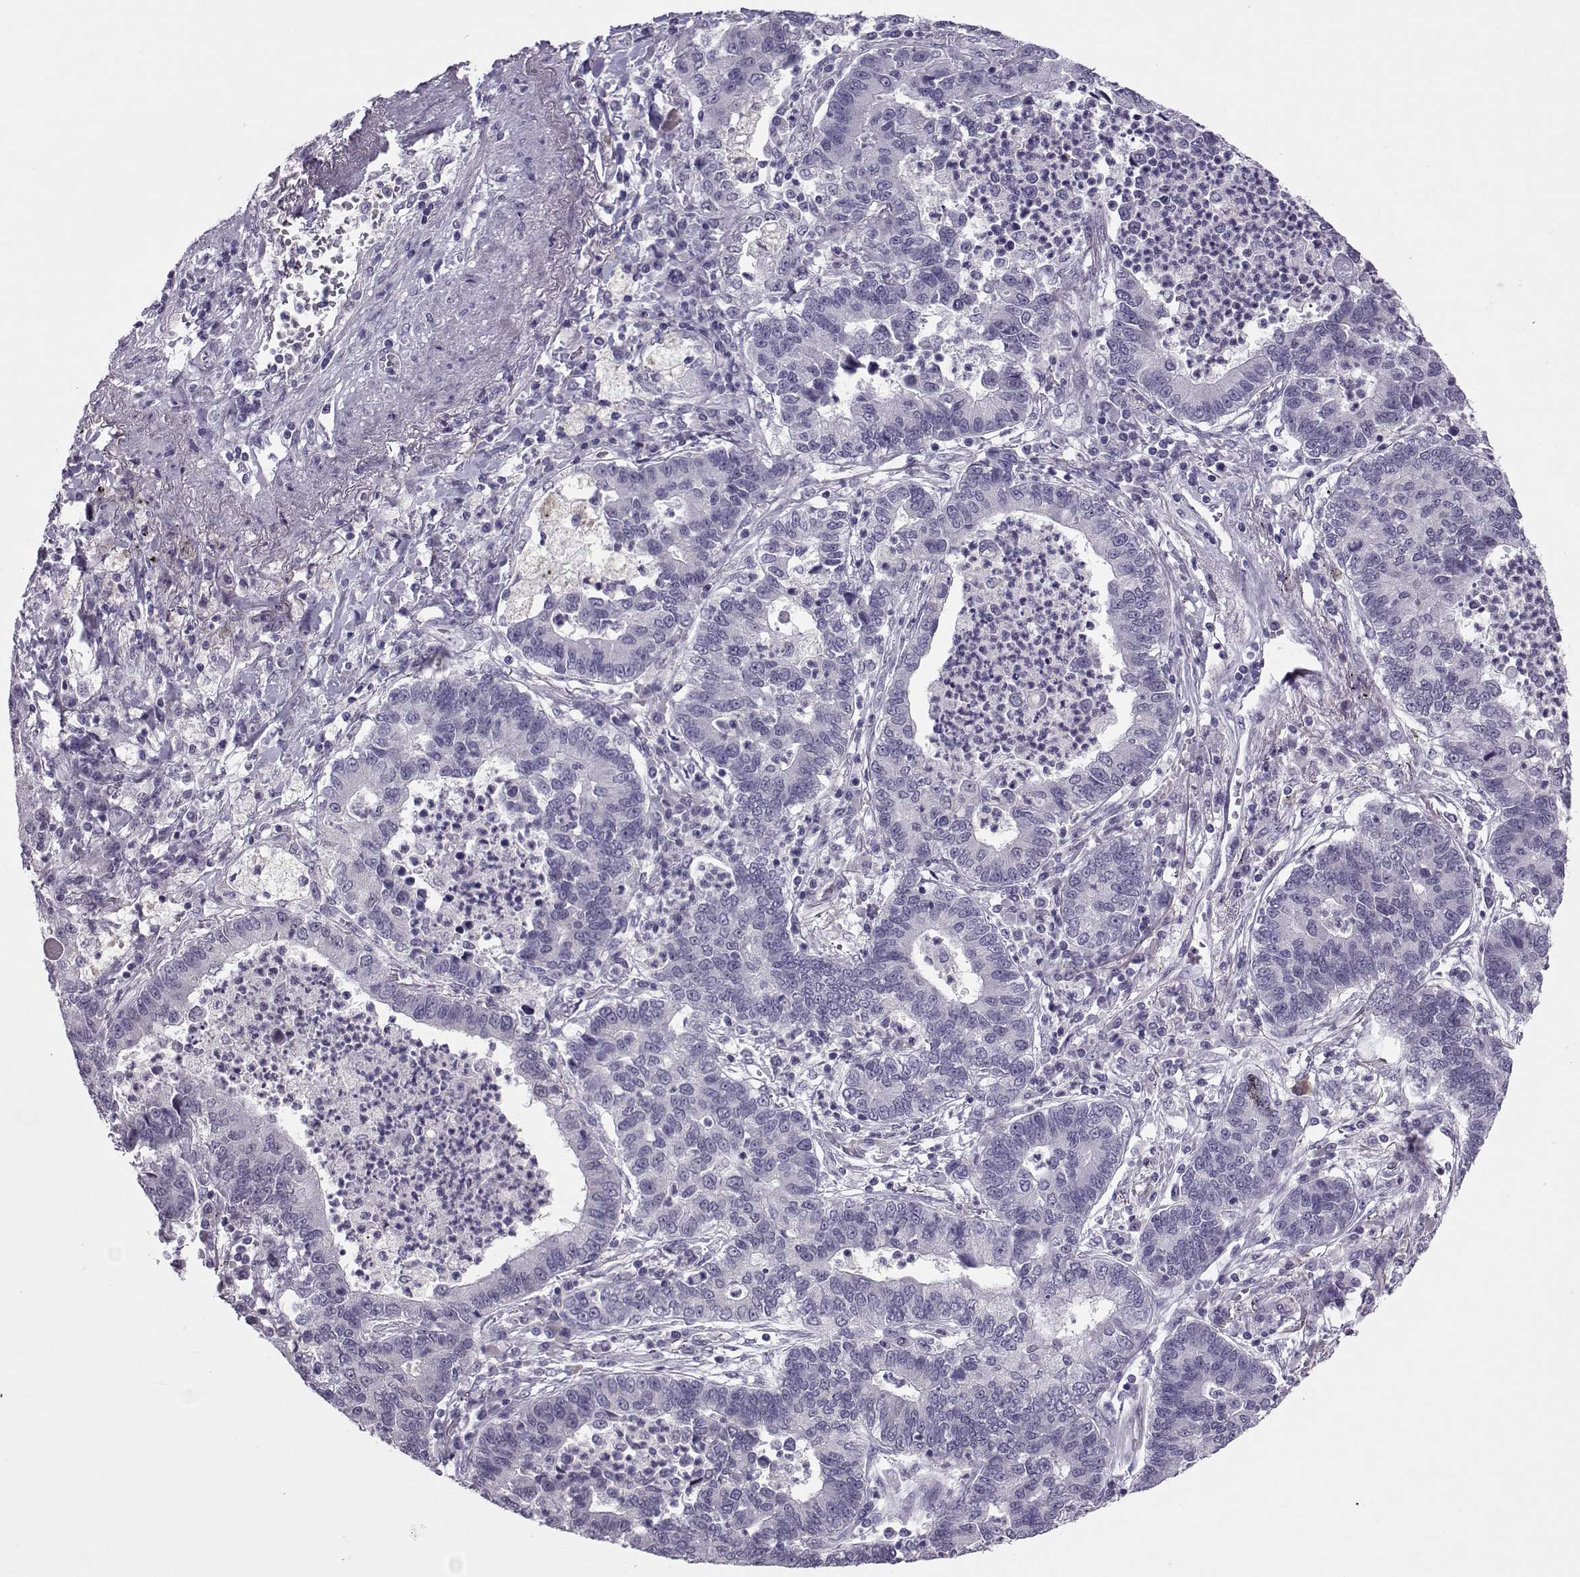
{"staining": {"intensity": "negative", "quantity": "none", "location": "none"}, "tissue": "lung cancer", "cell_type": "Tumor cells", "image_type": "cancer", "snomed": [{"axis": "morphology", "description": "Adenocarcinoma, NOS"}, {"axis": "topography", "description": "Lung"}], "caption": "This histopathology image is of lung adenocarcinoma stained with immunohistochemistry to label a protein in brown with the nuclei are counter-stained blue. There is no positivity in tumor cells.", "gene": "ASRGL1", "patient": {"sex": "female", "age": 57}}